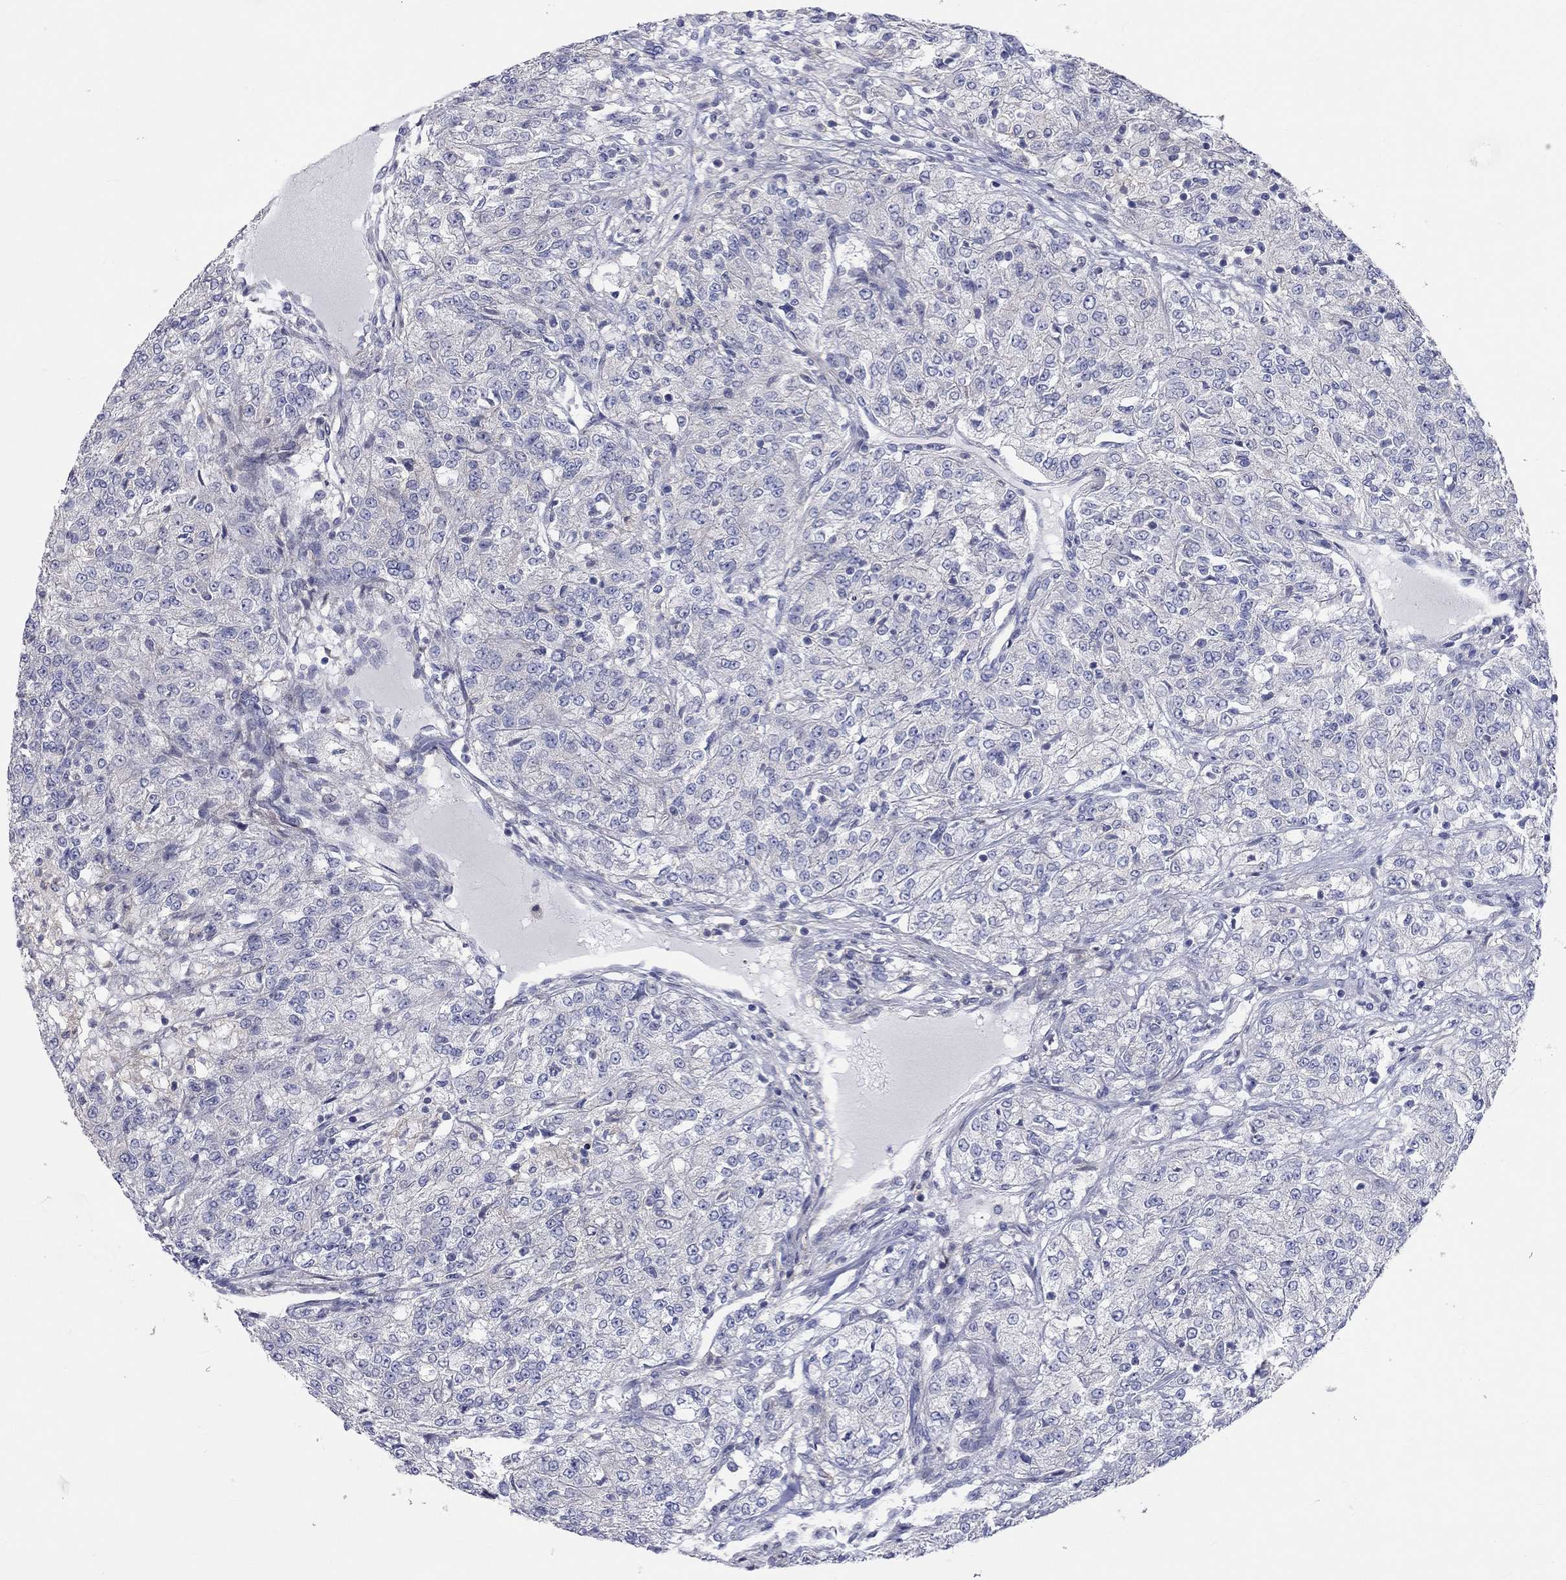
{"staining": {"intensity": "negative", "quantity": "none", "location": "none"}, "tissue": "renal cancer", "cell_type": "Tumor cells", "image_type": "cancer", "snomed": [{"axis": "morphology", "description": "Adenocarcinoma, NOS"}, {"axis": "topography", "description": "Kidney"}], "caption": "This histopathology image is of renal adenocarcinoma stained with IHC to label a protein in brown with the nuclei are counter-stained blue. There is no expression in tumor cells.", "gene": "PCDHGA10", "patient": {"sex": "female", "age": 63}}